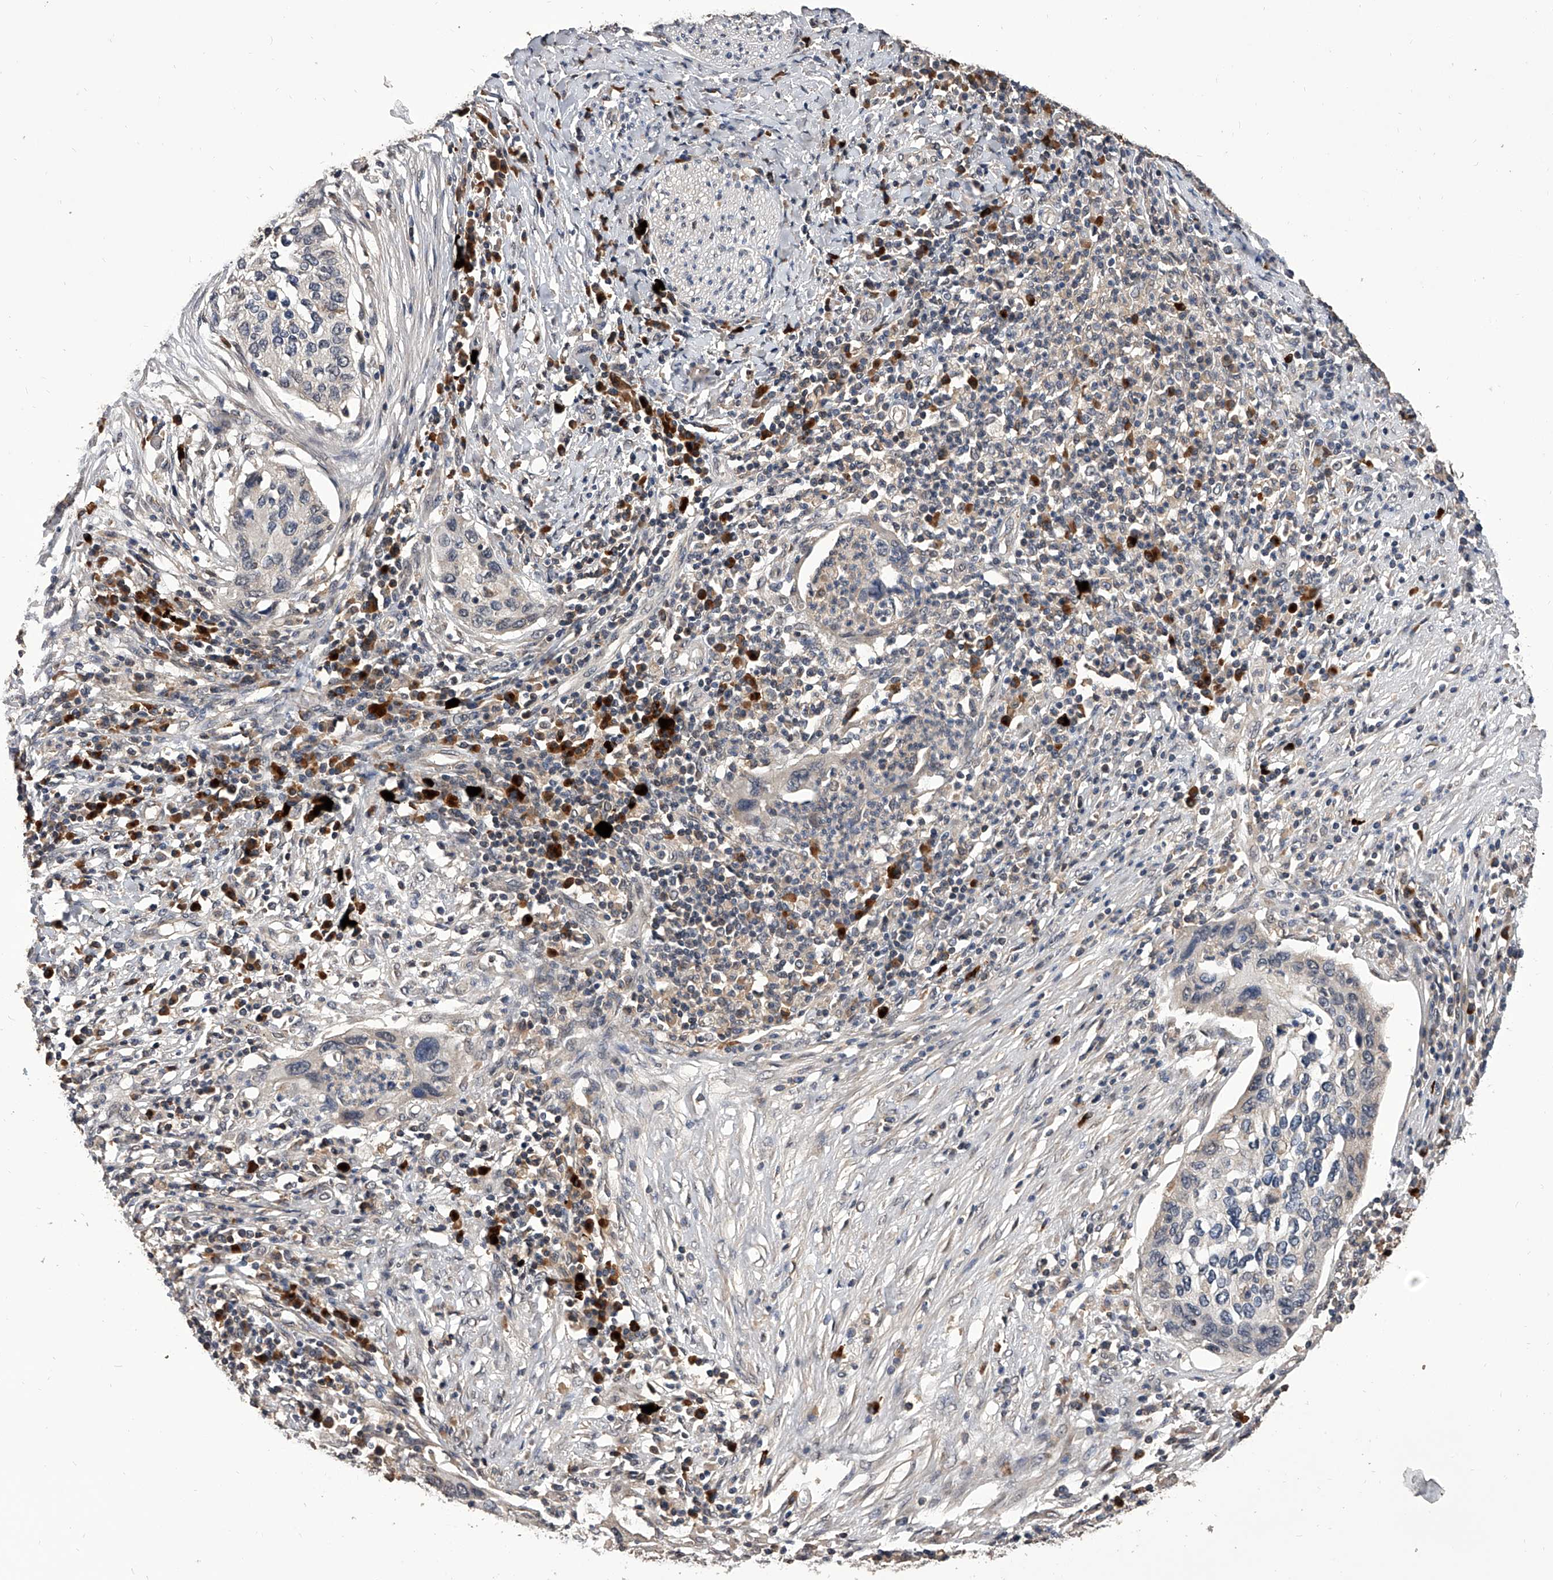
{"staining": {"intensity": "negative", "quantity": "none", "location": "none"}, "tissue": "cervical cancer", "cell_type": "Tumor cells", "image_type": "cancer", "snomed": [{"axis": "morphology", "description": "Squamous cell carcinoma, NOS"}, {"axis": "topography", "description": "Cervix"}], "caption": "Tumor cells are negative for brown protein staining in cervical cancer. (DAB immunohistochemistry (IHC) with hematoxylin counter stain).", "gene": "CFAP410", "patient": {"sex": "female", "age": 38}}